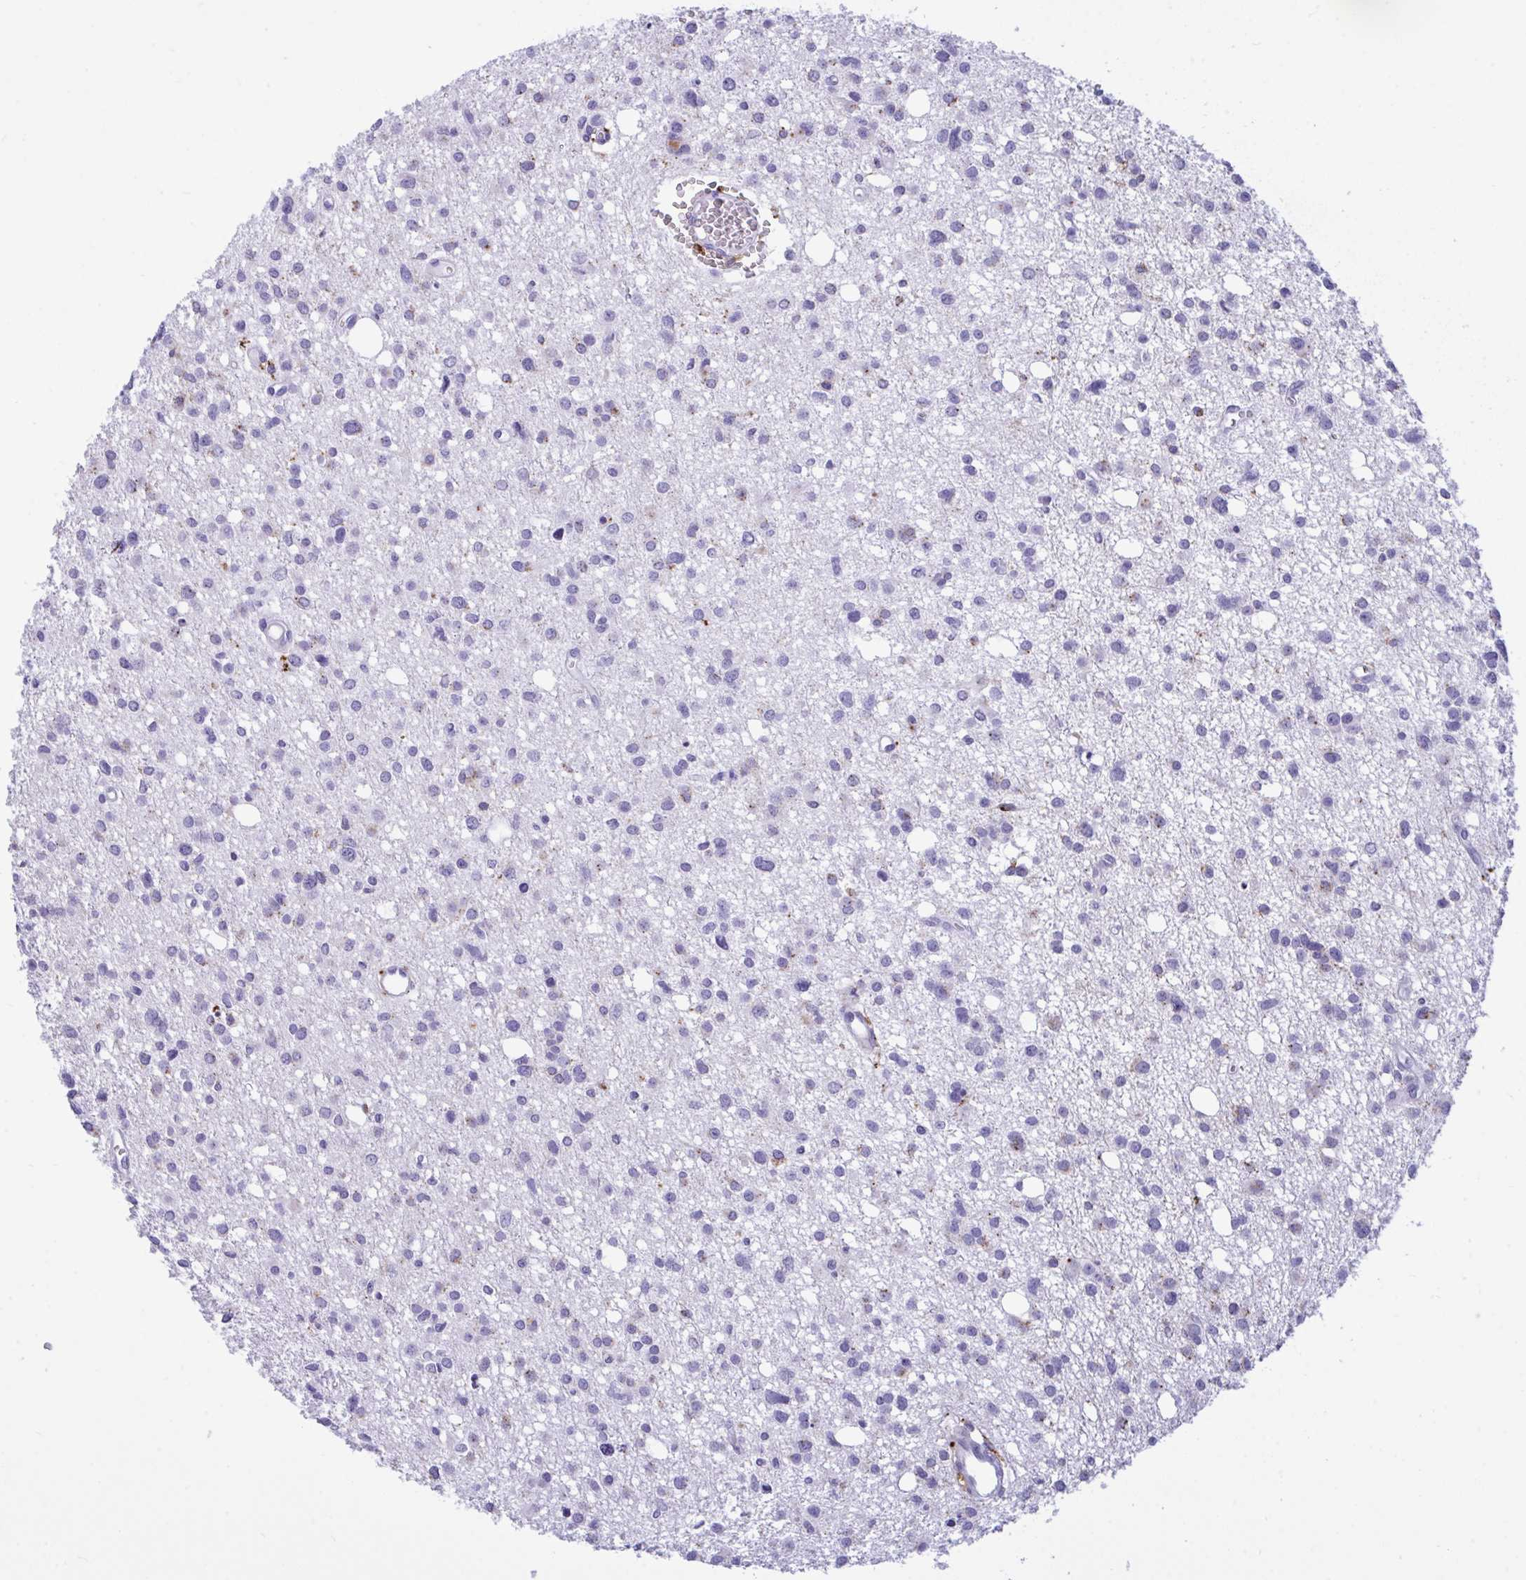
{"staining": {"intensity": "negative", "quantity": "none", "location": "none"}, "tissue": "glioma", "cell_type": "Tumor cells", "image_type": "cancer", "snomed": [{"axis": "morphology", "description": "Glioma, malignant, High grade"}, {"axis": "topography", "description": "Brain"}], "caption": "An IHC image of malignant glioma (high-grade) is shown. There is no staining in tumor cells of malignant glioma (high-grade). Brightfield microscopy of immunohistochemistry stained with DAB (3,3'-diaminobenzidine) (brown) and hematoxylin (blue), captured at high magnification.", "gene": "CPVL", "patient": {"sex": "male", "age": 23}}